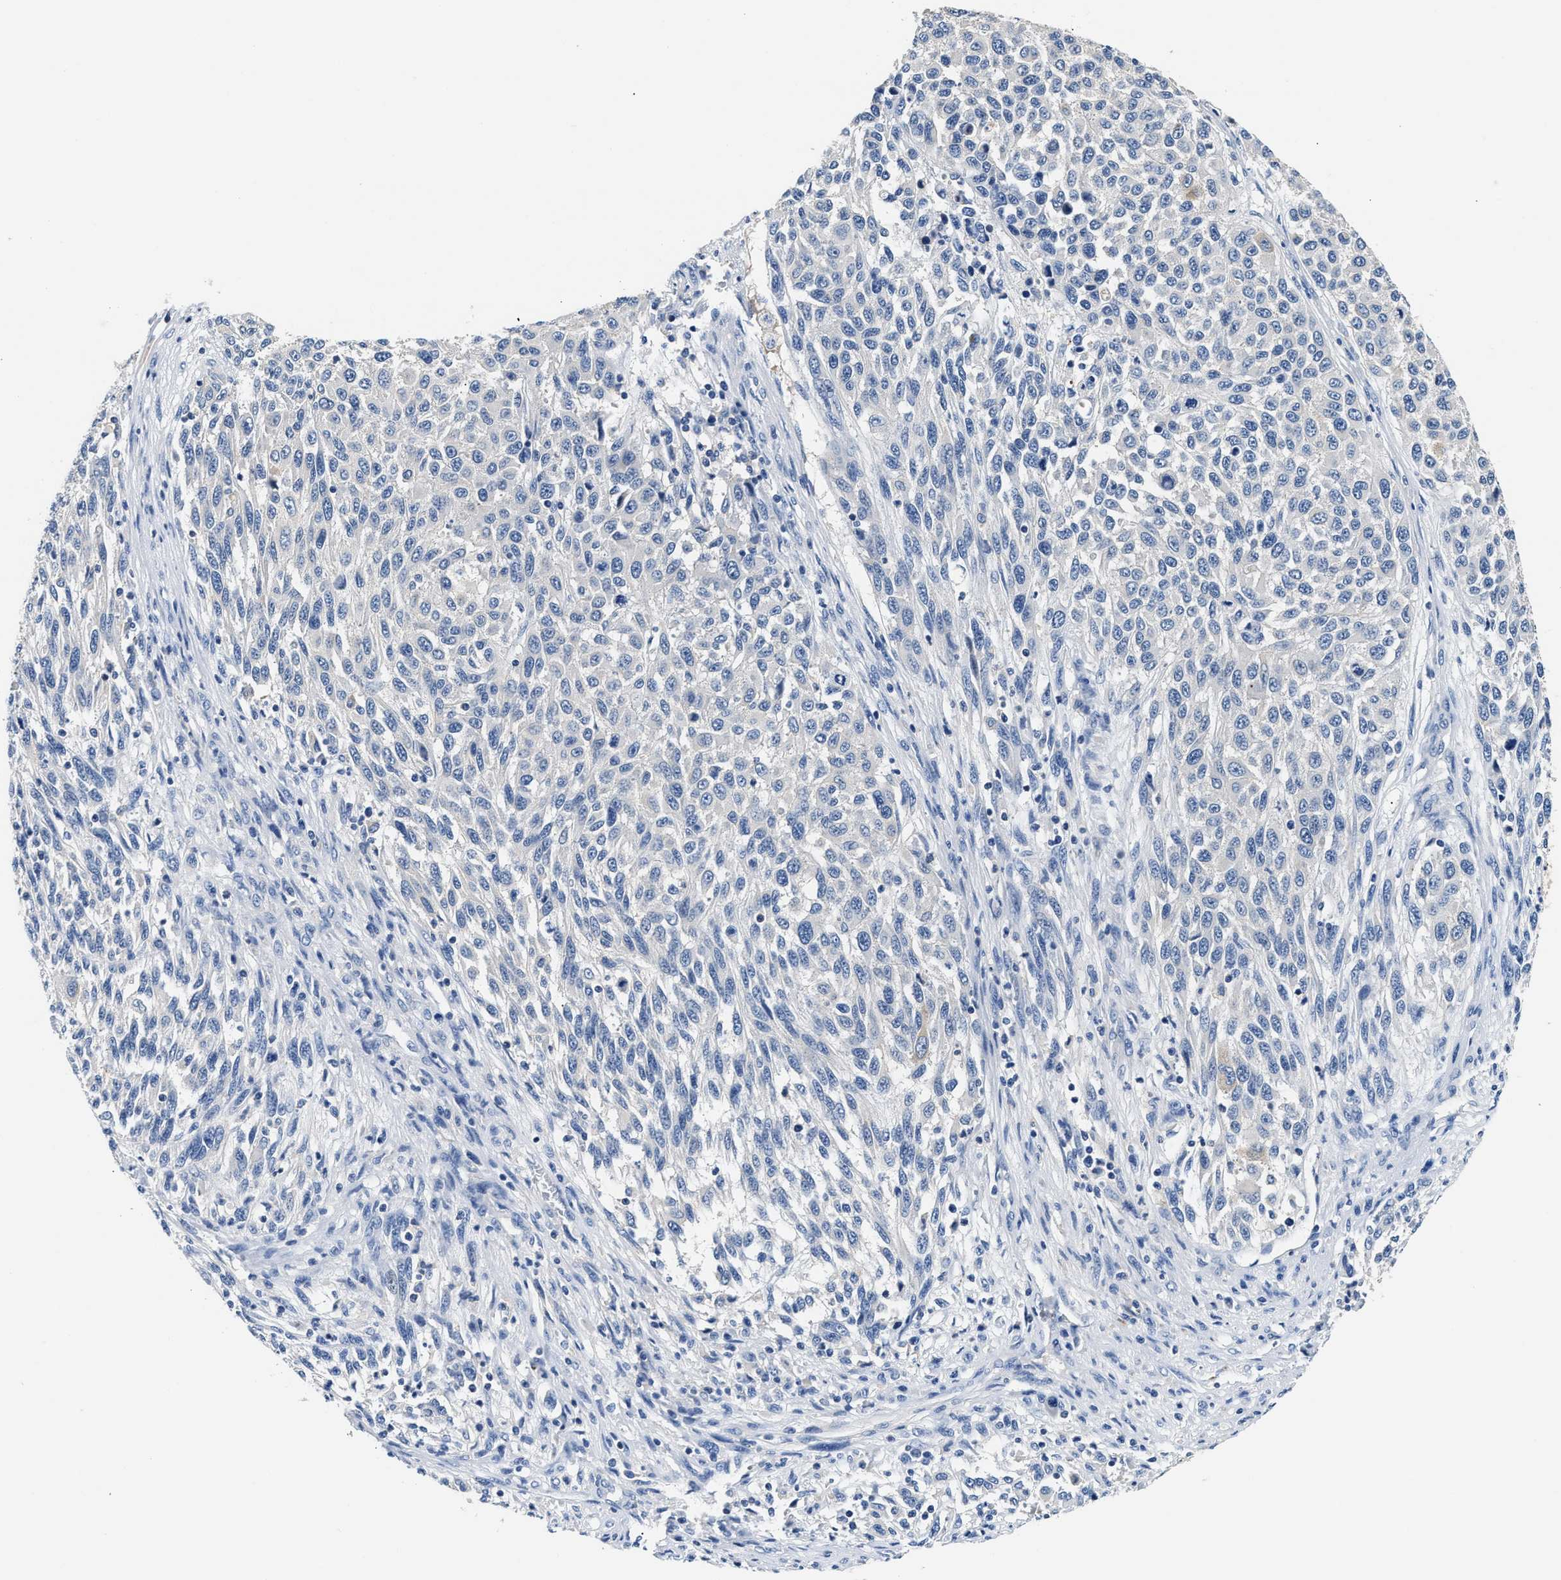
{"staining": {"intensity": "negative", "quantity": "none", "location": "none"}, "tissue": "melanoma", "cell_type": "Tumor cells", "image_type": "cancer", "snomed": [{"axis": "morphology", "description": "Malignant melanoma, Metastatic site"}, {"axis": "topography", "description": "Lymph node"}], "caption": "Human malignant melanoma (metastatic site) stained for a protein using IHC shows no positivity in tumor cells.", "gene": "TUT7", "patient": {"sex": "male", "age": 61}}